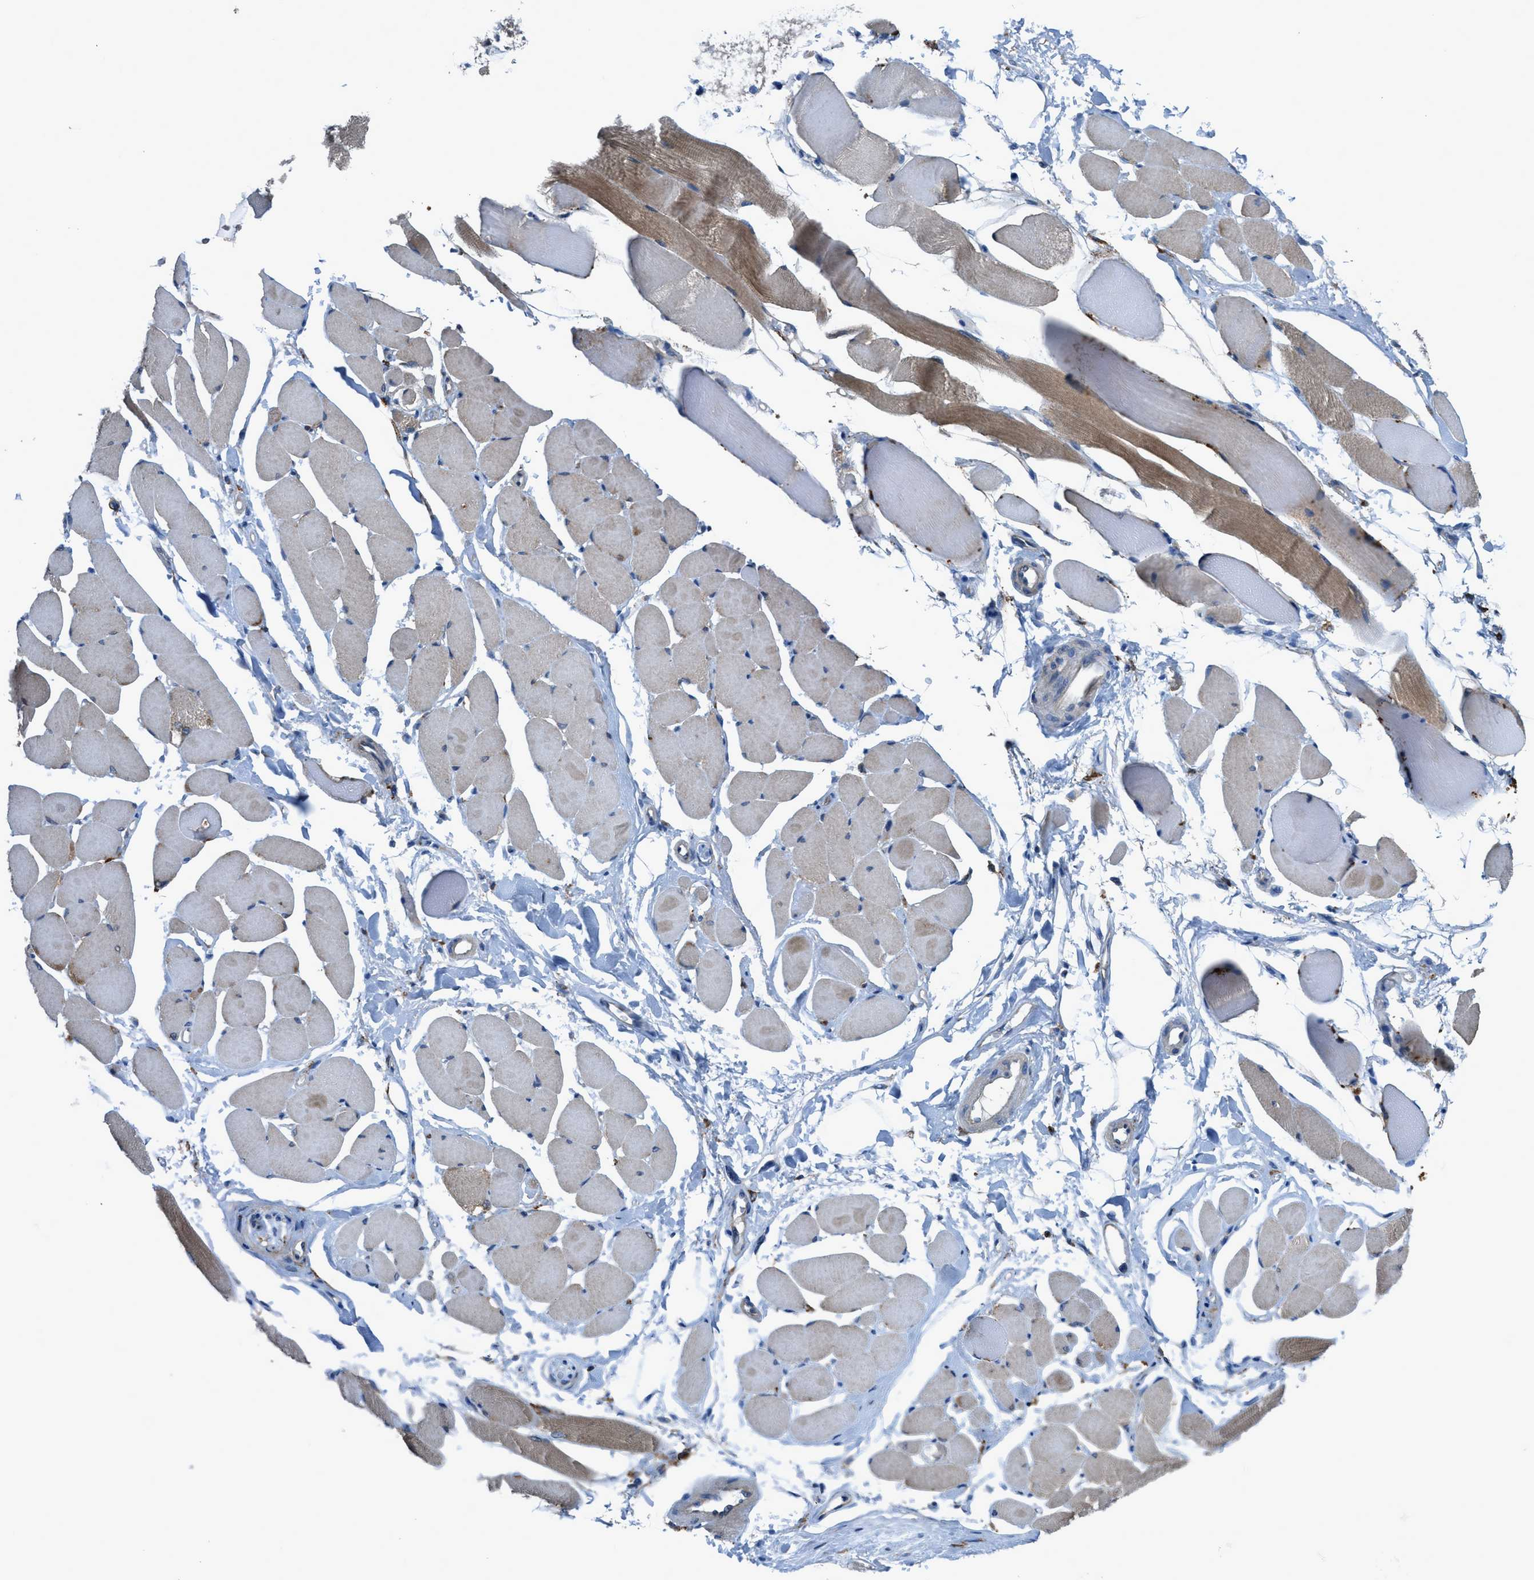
{"staining": {"intensity": "moderate", "quantity": "25%-75%", "location": "cytoplasmic/membranous"}, "tissue": "skeletal muscle", "cell_type": "Myocytes", "image_type": "normal", "snomed": [{"axis": "morphology", "description": "Normal tissue, NOS"}, {"axis": "topography", "description": "Skeletal muscle"}, {"axis": "topography", "description": "Peripheral nerve tissue"}], "caption": "Immunohistochemical staining of unremarkable skeletal muscle displays 25%-75% levels of moderate cytoplasmic/membranous protein staining in about 25%-75% of myocytes.", "gene": "EGFR", "patient": {"sex": "female", "age": 84}}